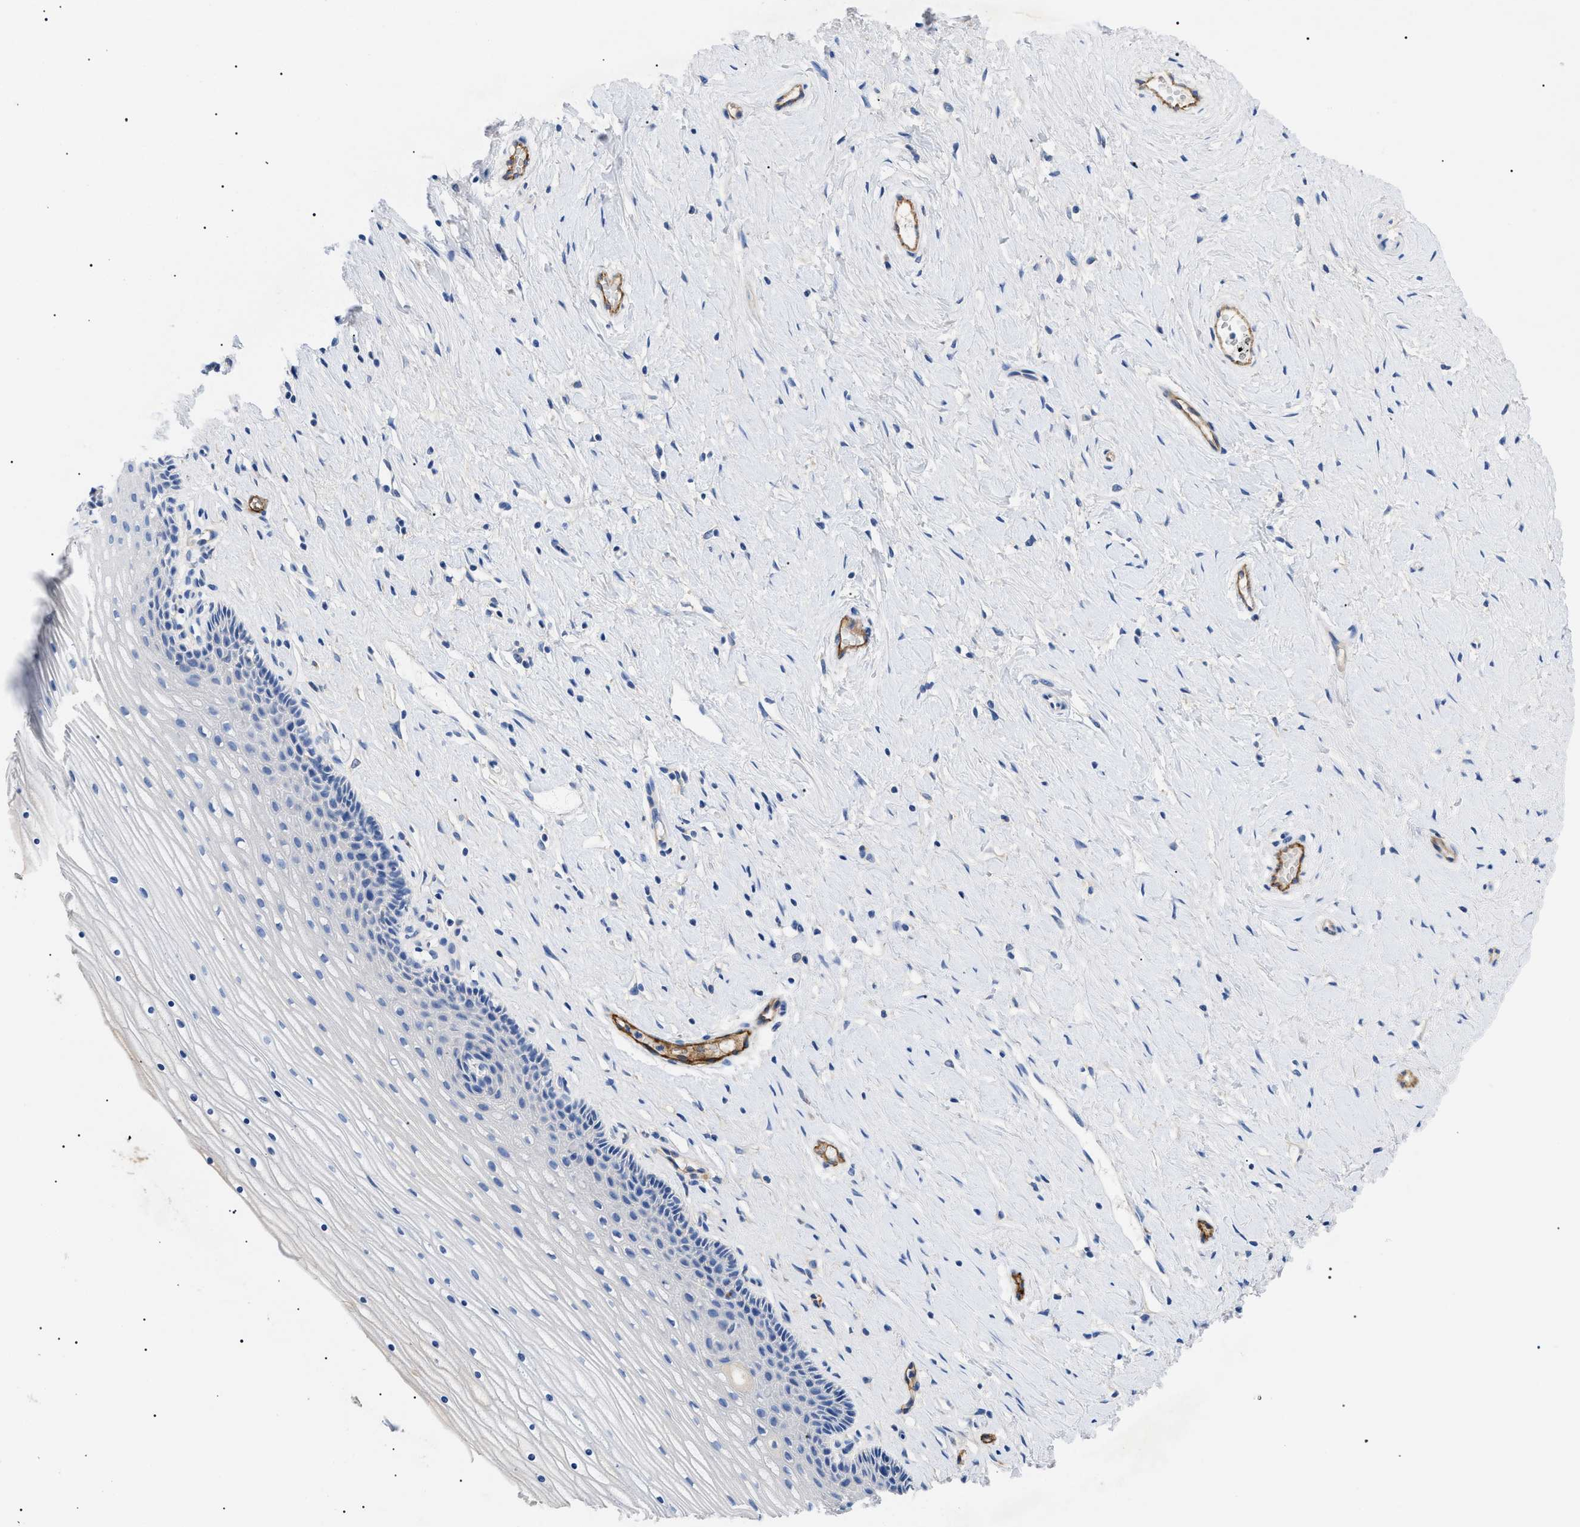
{"staining": {"intensity": "negative", "quantity": "none", "location": "none"}, "tissue": "cervix", "cell_type": "Glandular cells", "image_type": "normal", "snomed": [{"axis": "morphology", "description": "Normal tissue, NOS"}, {"axis": "topography", "description": "Cervix"}], "caption": "Glandular cells are negative for brown protein staining in normal cervix. (Brightfield microscopy of DAB immunohistochemistry (IHC) at high magnification).", "gene": "ACKR1", "patient": {"sex": "female", "age": 39}}